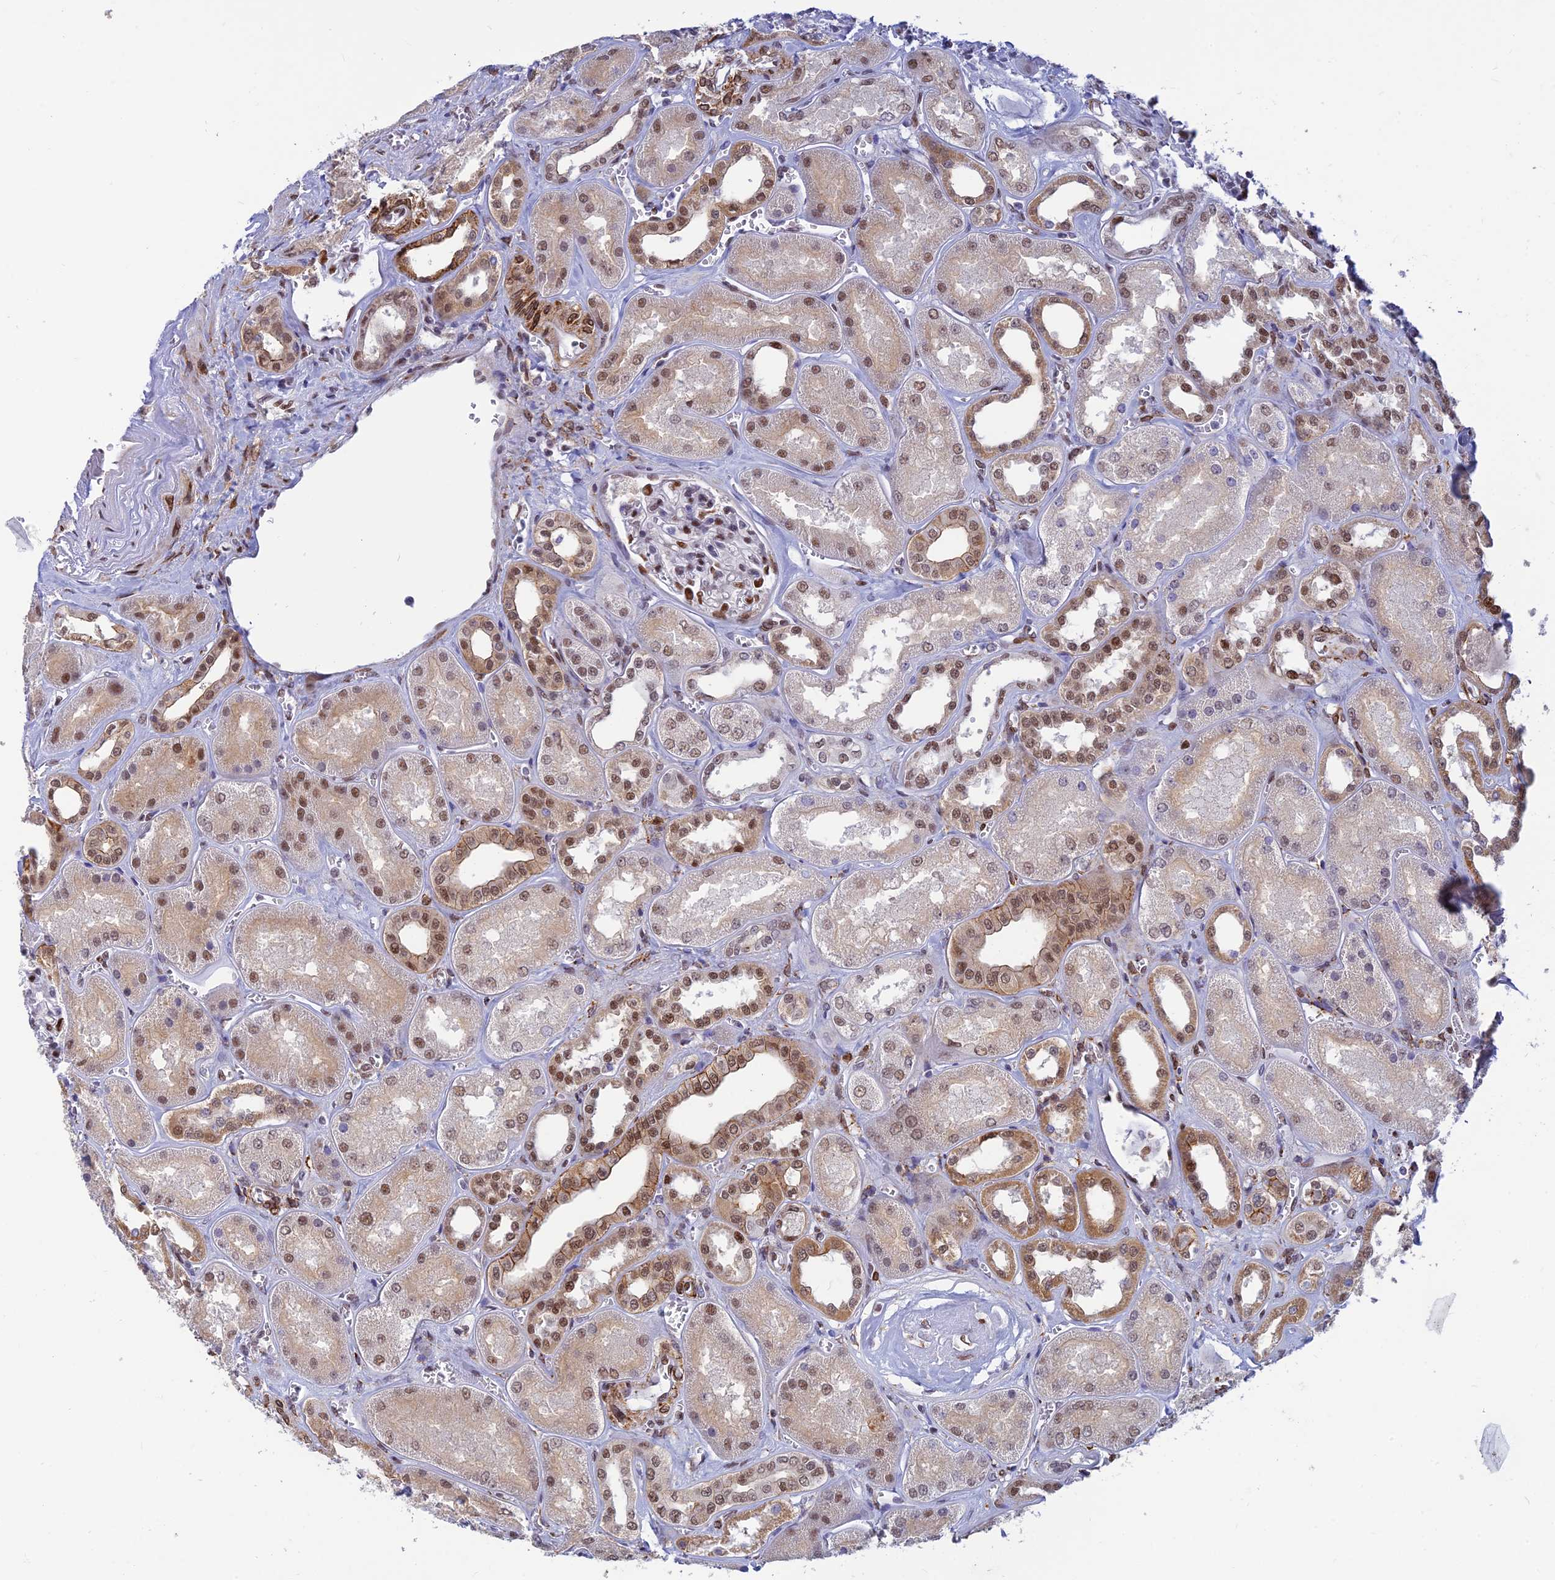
{"staining": {"intensity": "moderate", "quantity": "25%-75%", "location": "nuclear"}, "tissue": "kidney", "cell_type": "Cells in glomeruli", "image_type": "normal", "snomed": [{"axis": "morphology", "description": "Normal tissue, NOS"}, {"axis": "morphology", "description": "Adenocarcinoma, NOS"}, {"axis": "topography", "description": "Kidney"}], "caption": "Immunohistochemical staining of unremarkable kidney shows medium levels of moderate nuclear expression in about 25%-75% of cells in glomeruli.", "gene": "CLK4", "patient": {"sex": "female", "age": 68}}